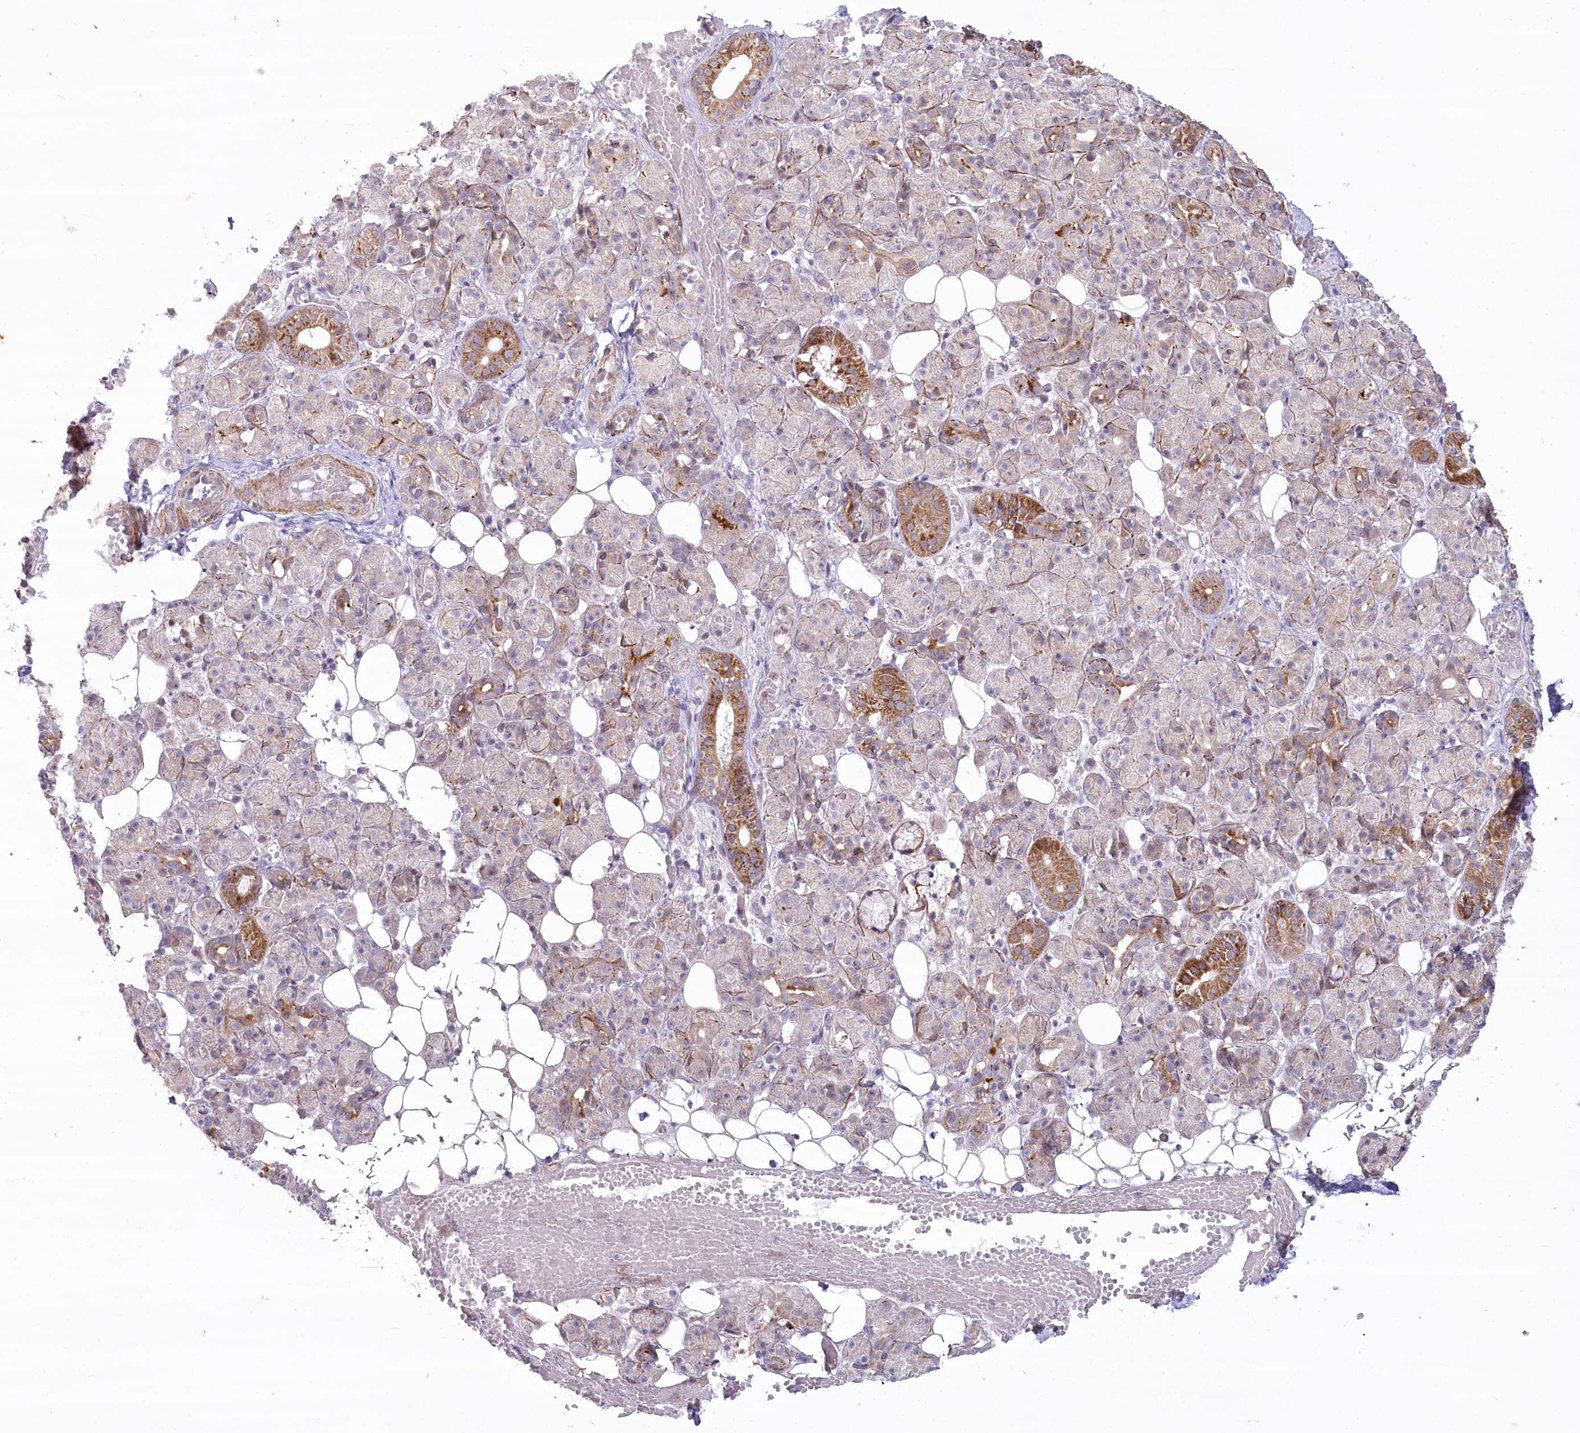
{"staining": {"intensity": "strong", "quantity": "<25%", "location": "cytoplasmic/membranous"}, "tissue": "salivary gland", "cell_type": "Glandular cells", "image_type": "normal", "snomed": [{"axis": "morphology", "description": "Normal tissue, NOS"}, {"axis": "topography", "description": "Salivary gland"}], "caption": "Salivary gland stained with DAB (3,3'-diaminobenzidine) immunohistochemistry (IHC) exhibits medium levels of strong cytoplasmic/membranous staining in approximately <25% of glandular cells. Nuclei are stained in blue.", "gene": "MTG1", "patient": {"sex": "male", "age": 63}}